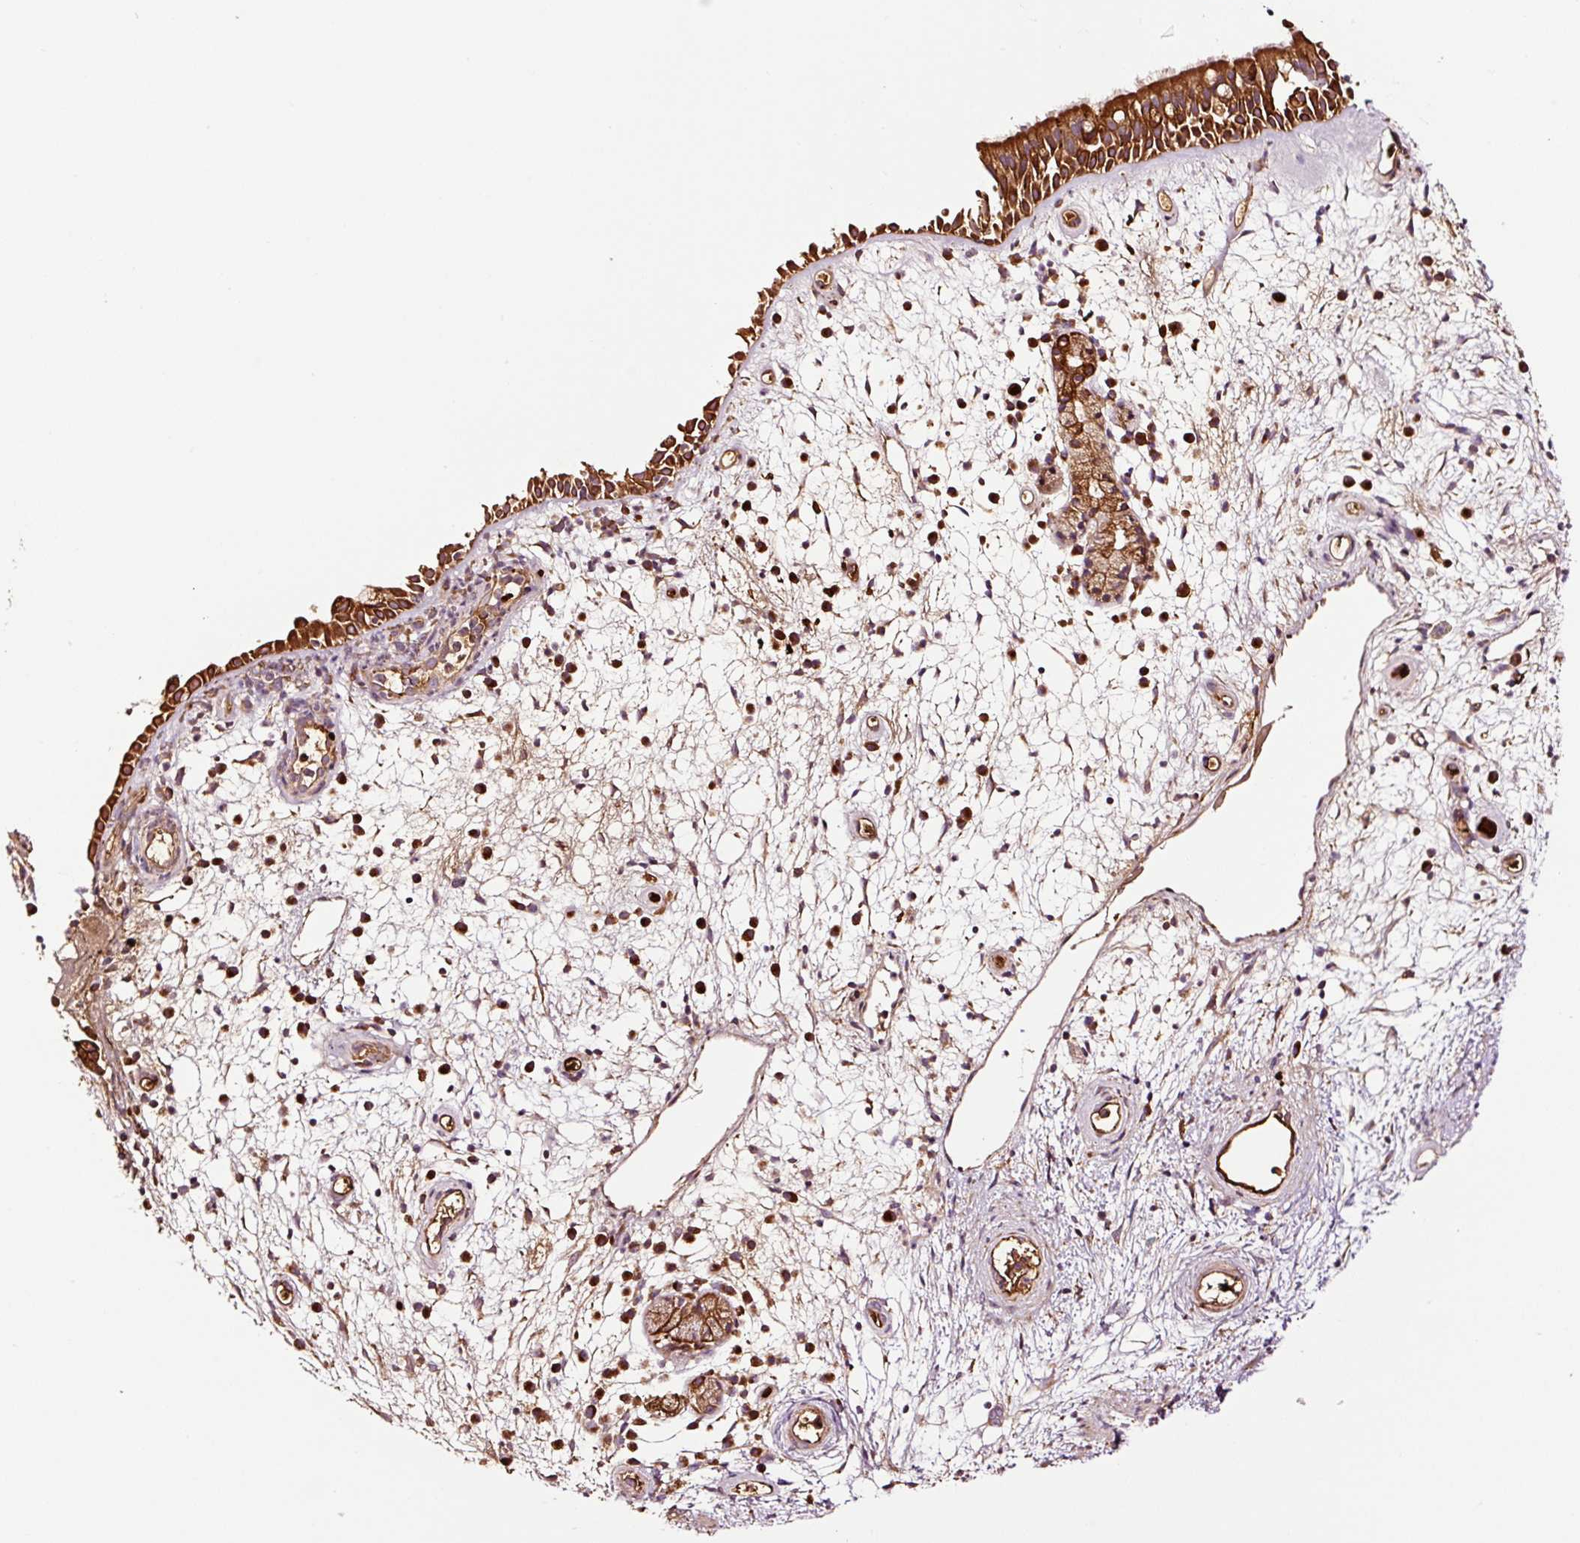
{"staining": {"intensity": "strong", "quantity": ">75%", "location": "cytoplasmic/membranous"}, "tissue": "nasopharynx", "cell_type": "Respiratory epithelial cells", "image_type": "normal", "snomed": [{"axis": "morphology", "description": "Normal tissue, NOS"}, {"axis": "morphology", "description": "Inflammation, NOS"}, {"axis": "topography", "description": "Nasopharynx"}], "caption": "Immunohistochemistry (IHC) histopathology image of unremarkable nasopharynx: nasopharynx stained using IHC displays high levels of strong protein expression localized specifically in the cytoplasmic/membranous of respiratory epithelial cells, appearing as a cytoplasmic/membranous brown color.", "gene": "PGLYRP2", "patient": {"sex": "male", "age": 54}}